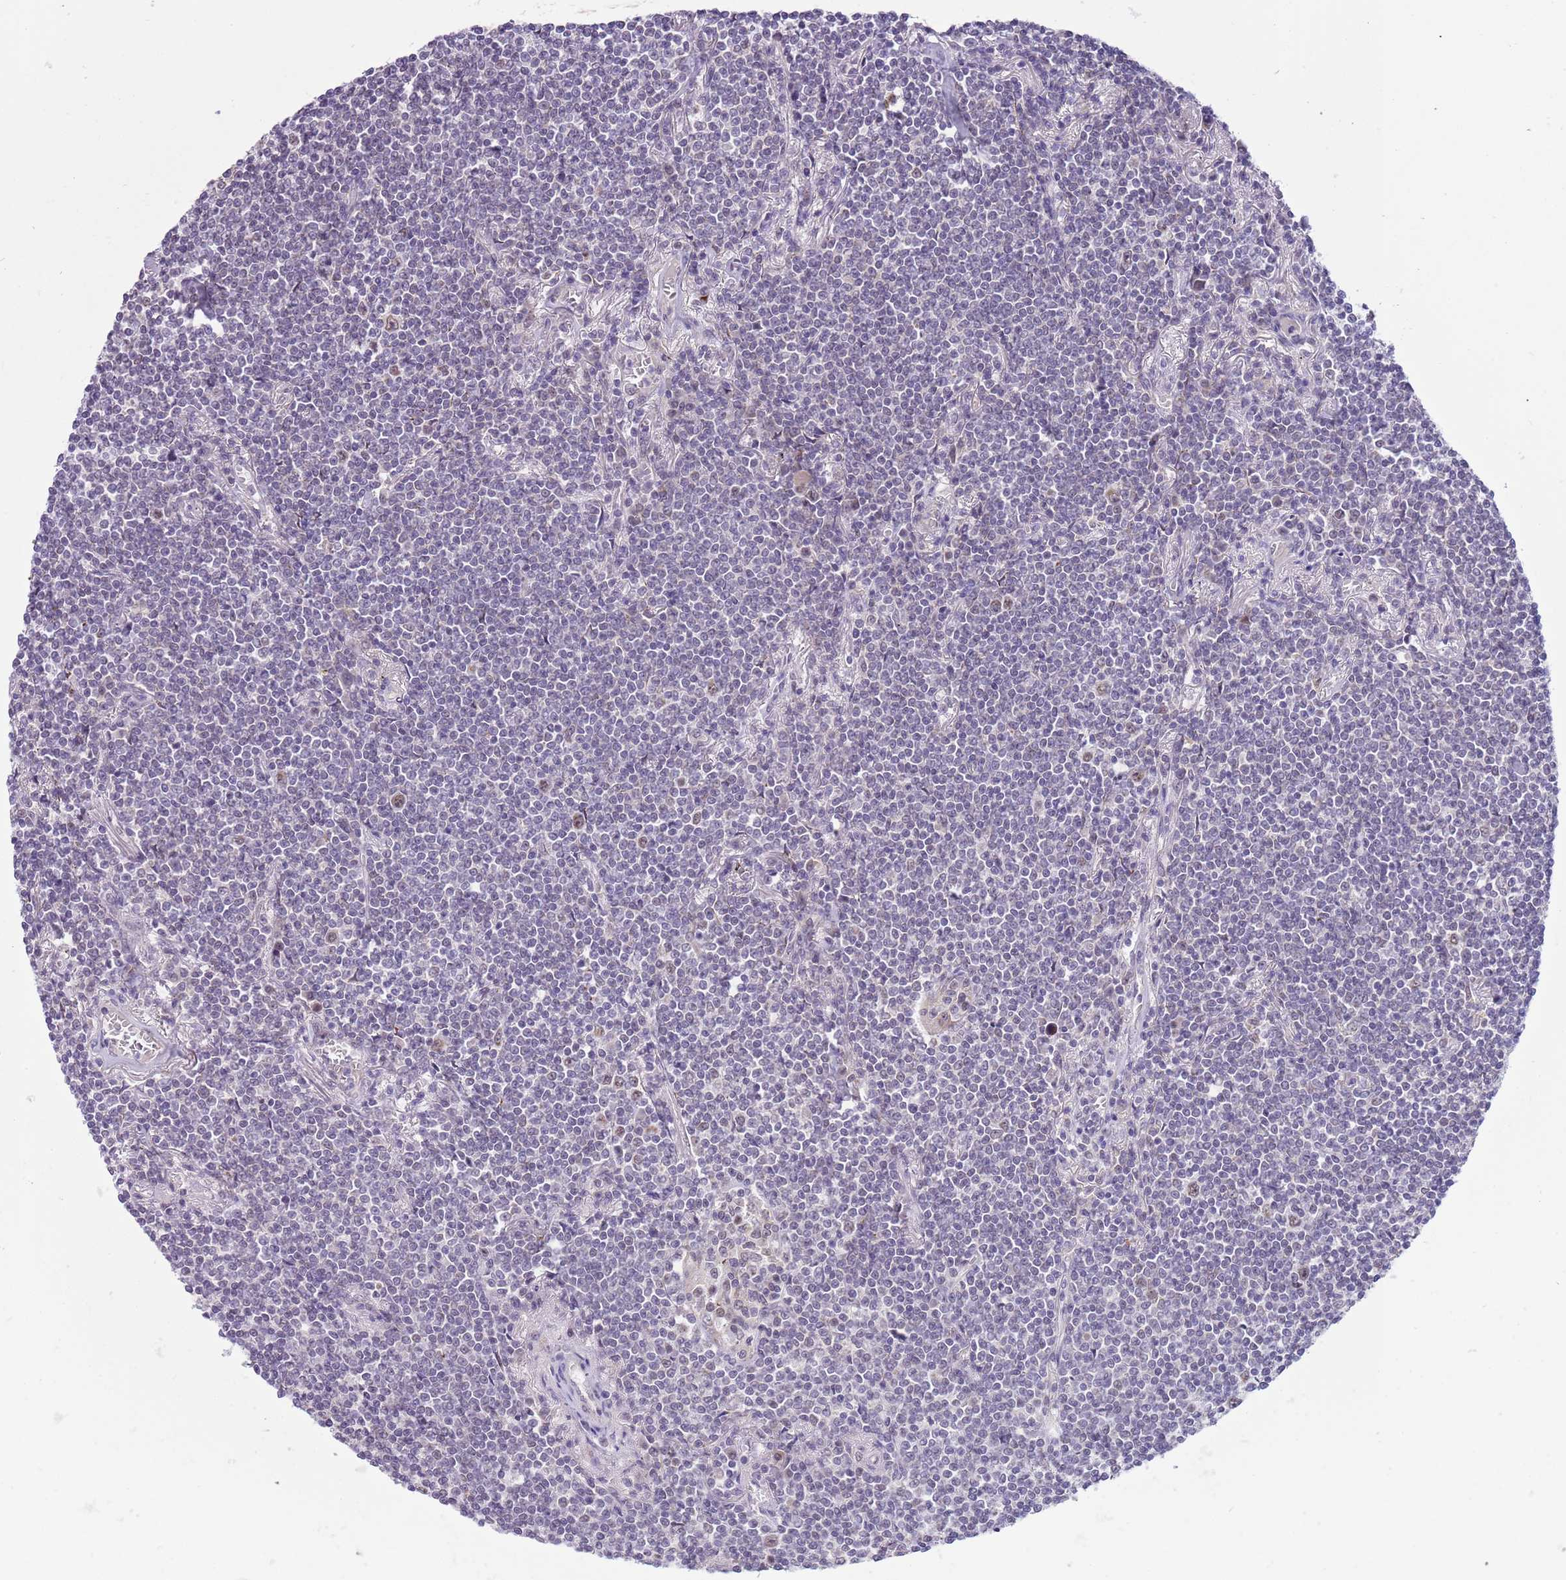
{"staining": {"intensity": "negative", "quantity": "none", "location": "none"}, "tissue": "lymphoma", "cell_type": "Tumor cells", "image_type": "cancer", "snomed": [{"axis": "morphology", "description": "Malignant lymphoma, non-Hodgkin's type, Low grade"}, {"axis": "topography", "description": "Lung"}], "caption": "Low-grade malignant lymphoma, non-Hodgkin's type was stained to show a protein in brown. There is no significant staining in tumor cells. Brightfield microscopy of immunohistochemistry stained with DAB (brown) and hematoxylin (blue), captured at high magnification.", "gene": "FAM120C", "patient": {"sex": "female", "age": 71}}